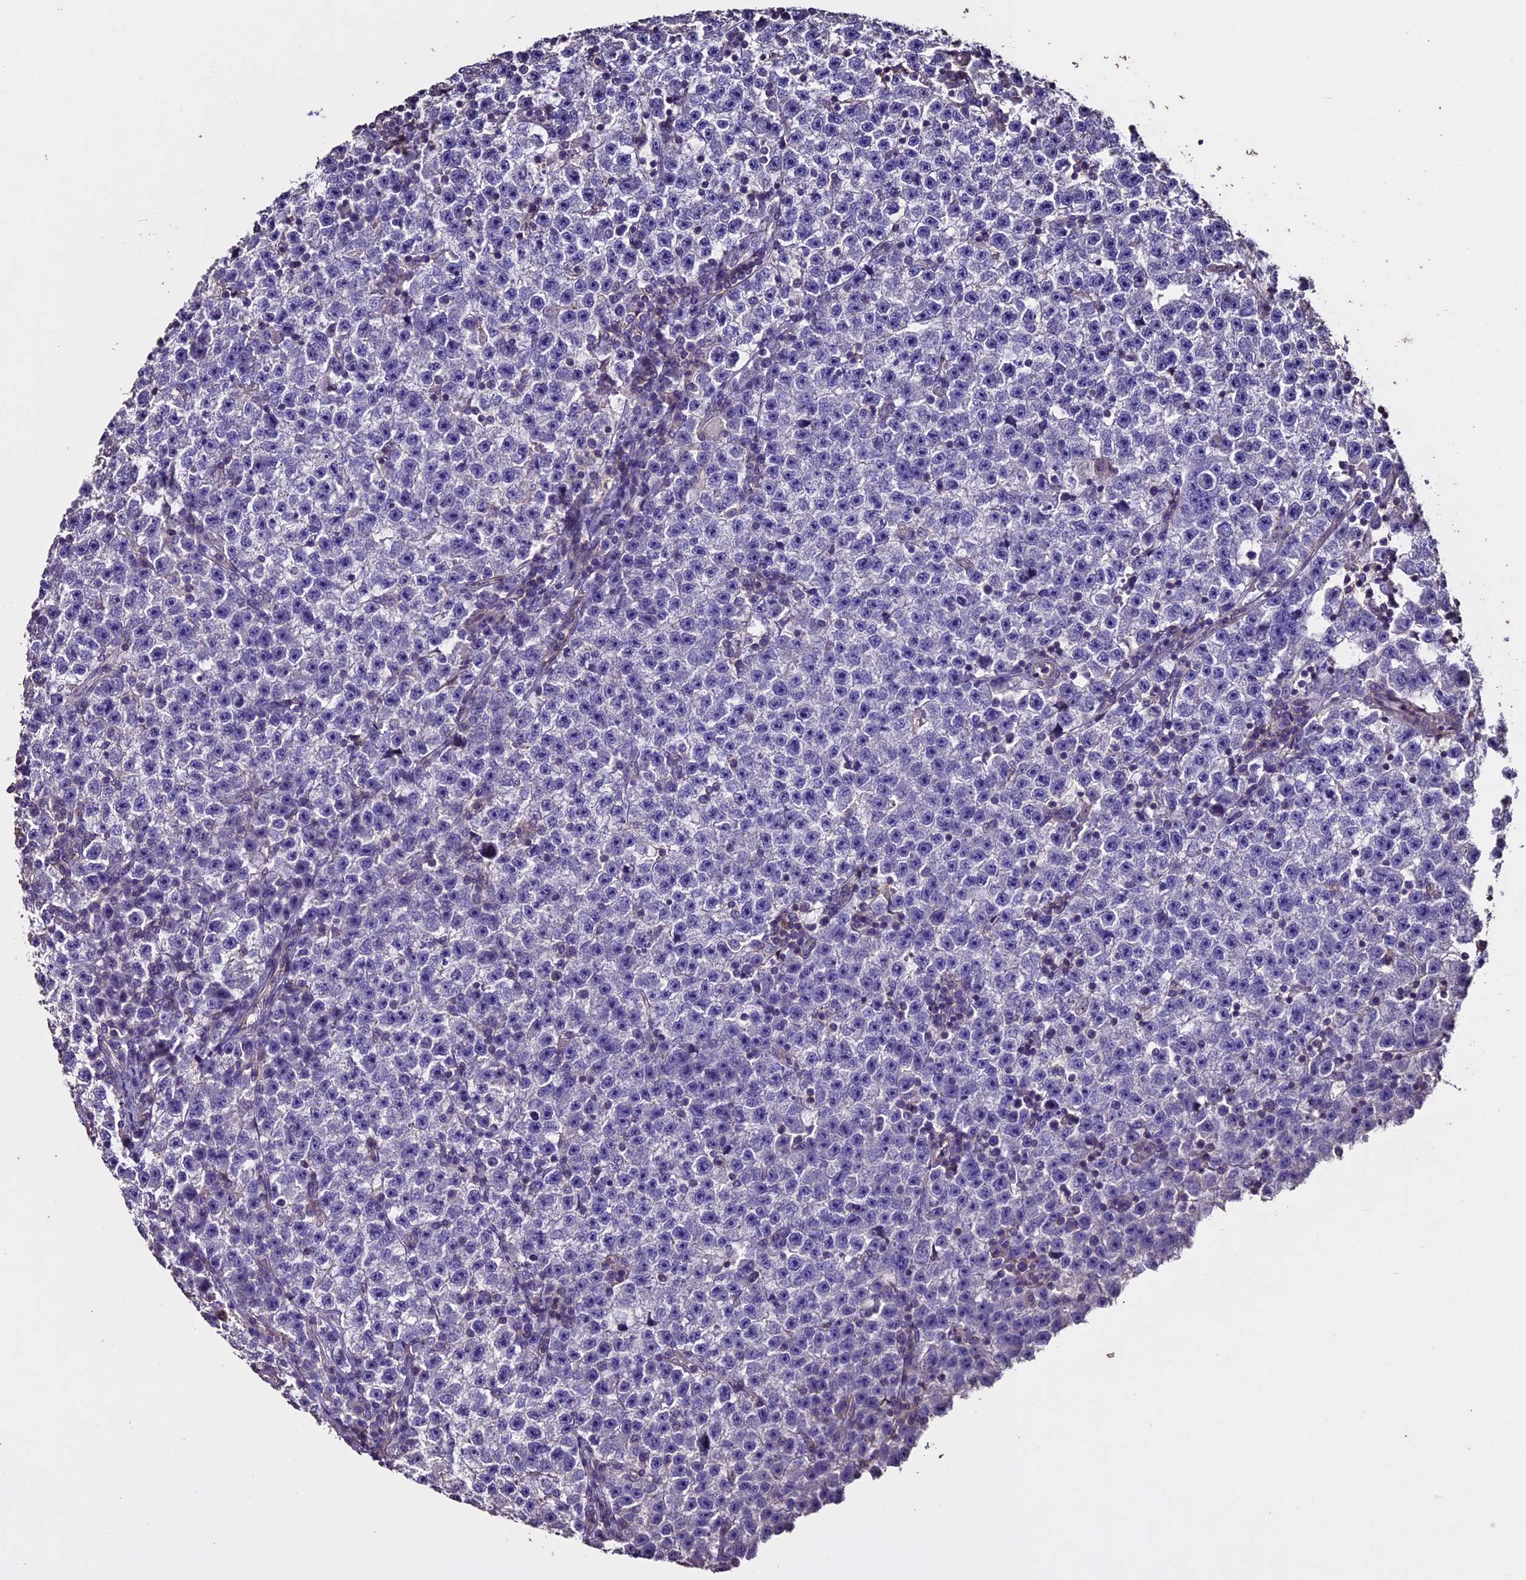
{"staining": {"intensity": "negative", "quantity": "none", "location": "none"}, "tissue": "testis cancer", "cell_type": "Tumor cells", "image_type": "cancer", "snomed": [{"axis": "morphology", "description": "Seminoma, NOS"}, {"axis": "topography", "description": "Testis"}], "caption": "Immunohistochemistry of testis seminoma shows no expression in tumor cells.", "gene": "USB1", "patient": {"sex": "male", "age": 22}}